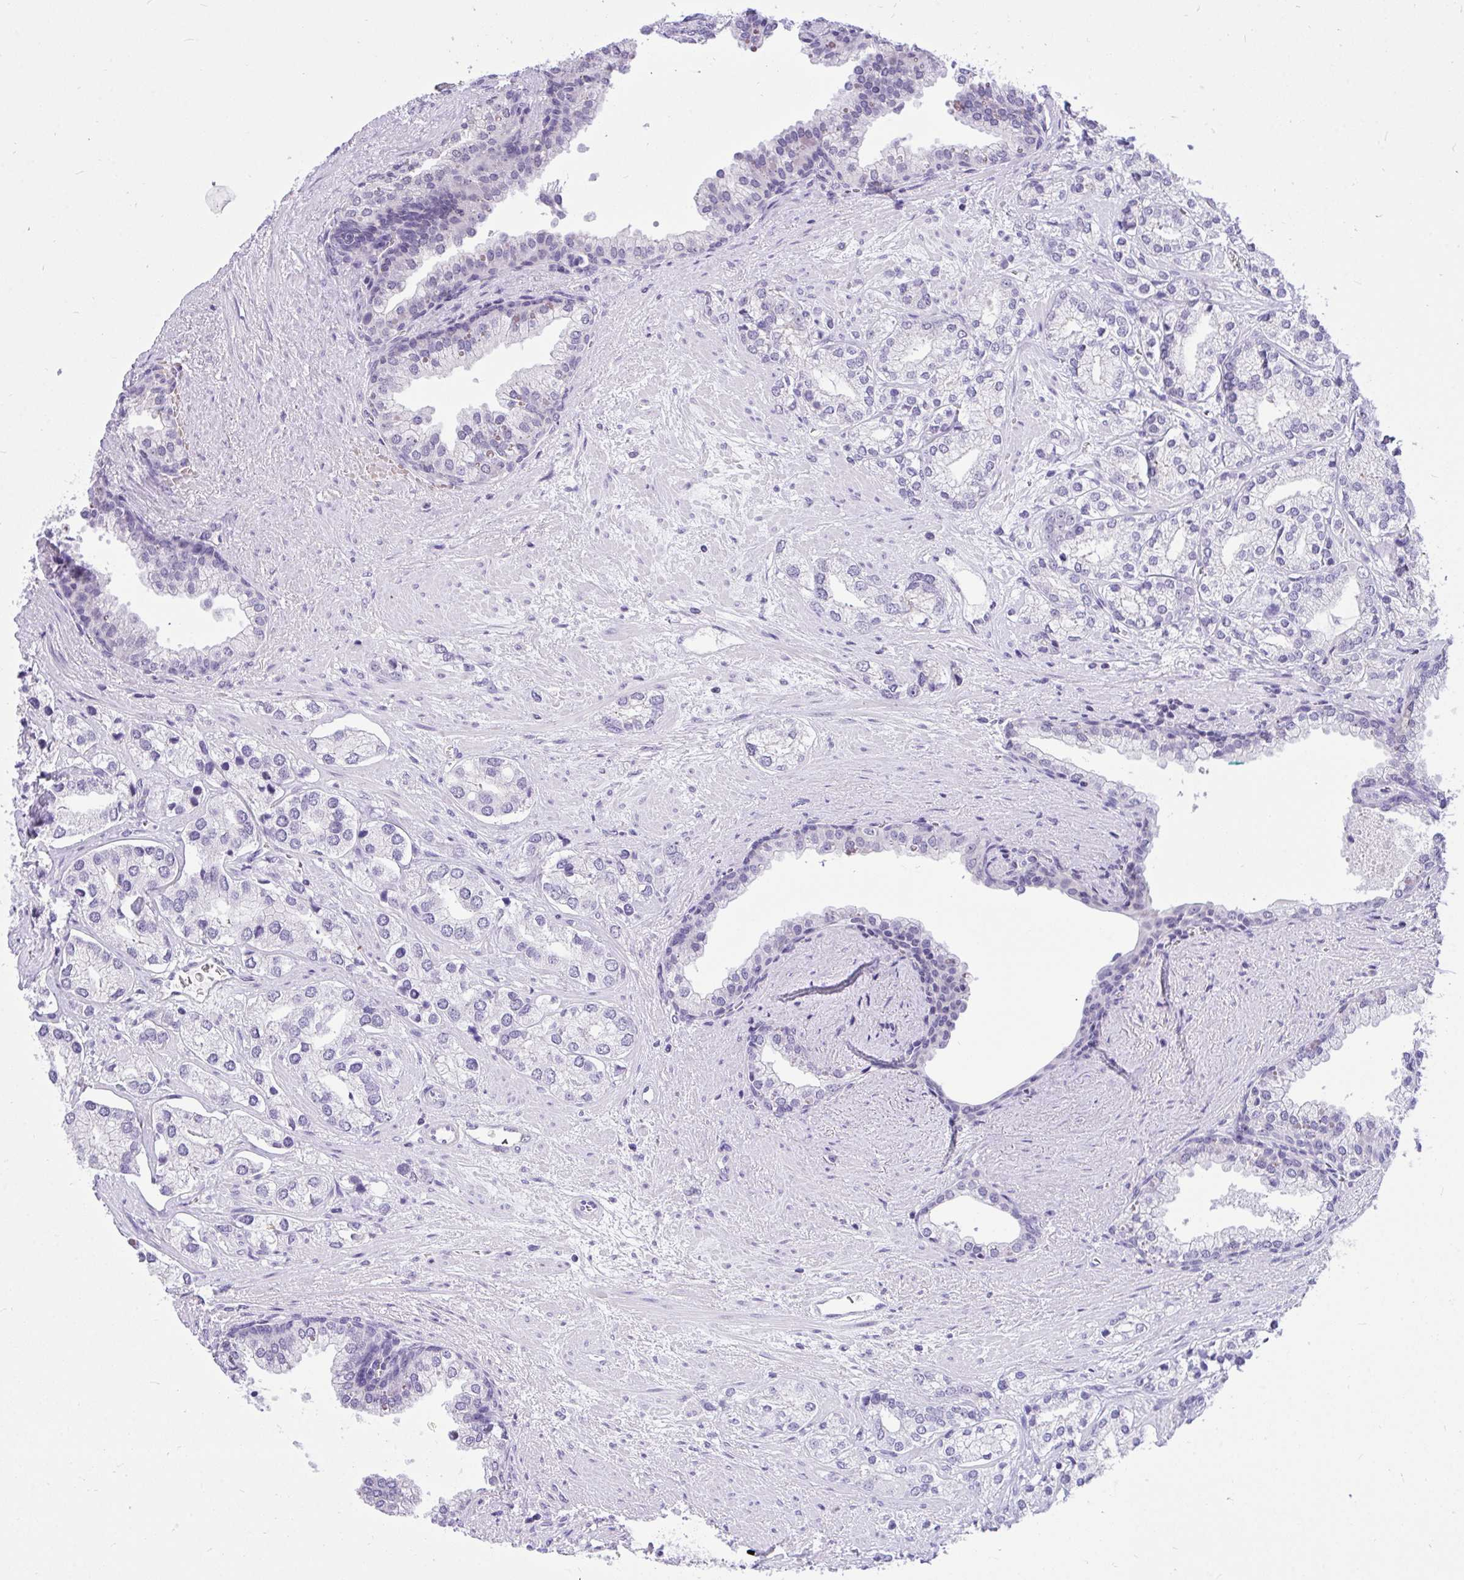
{"staining": {"intensity": "negative", "quantity": "none", "location": "none"}, "tissue": "prostate cancer", "cell_type": "Tumor cells", "image_type": "cancer", "snomed": [{"axis": "morphology", "description": "Adenocarcinoma, High grade"}, {"axis": "topography", "description": "Prostate"}], "caption": "An IHC micrograph of prostate cancer is shown. There is no staining in tumor cells of prostate cancer.", "gene": "PPP1CA", "patient": {"sex": "male", "age": 58}}